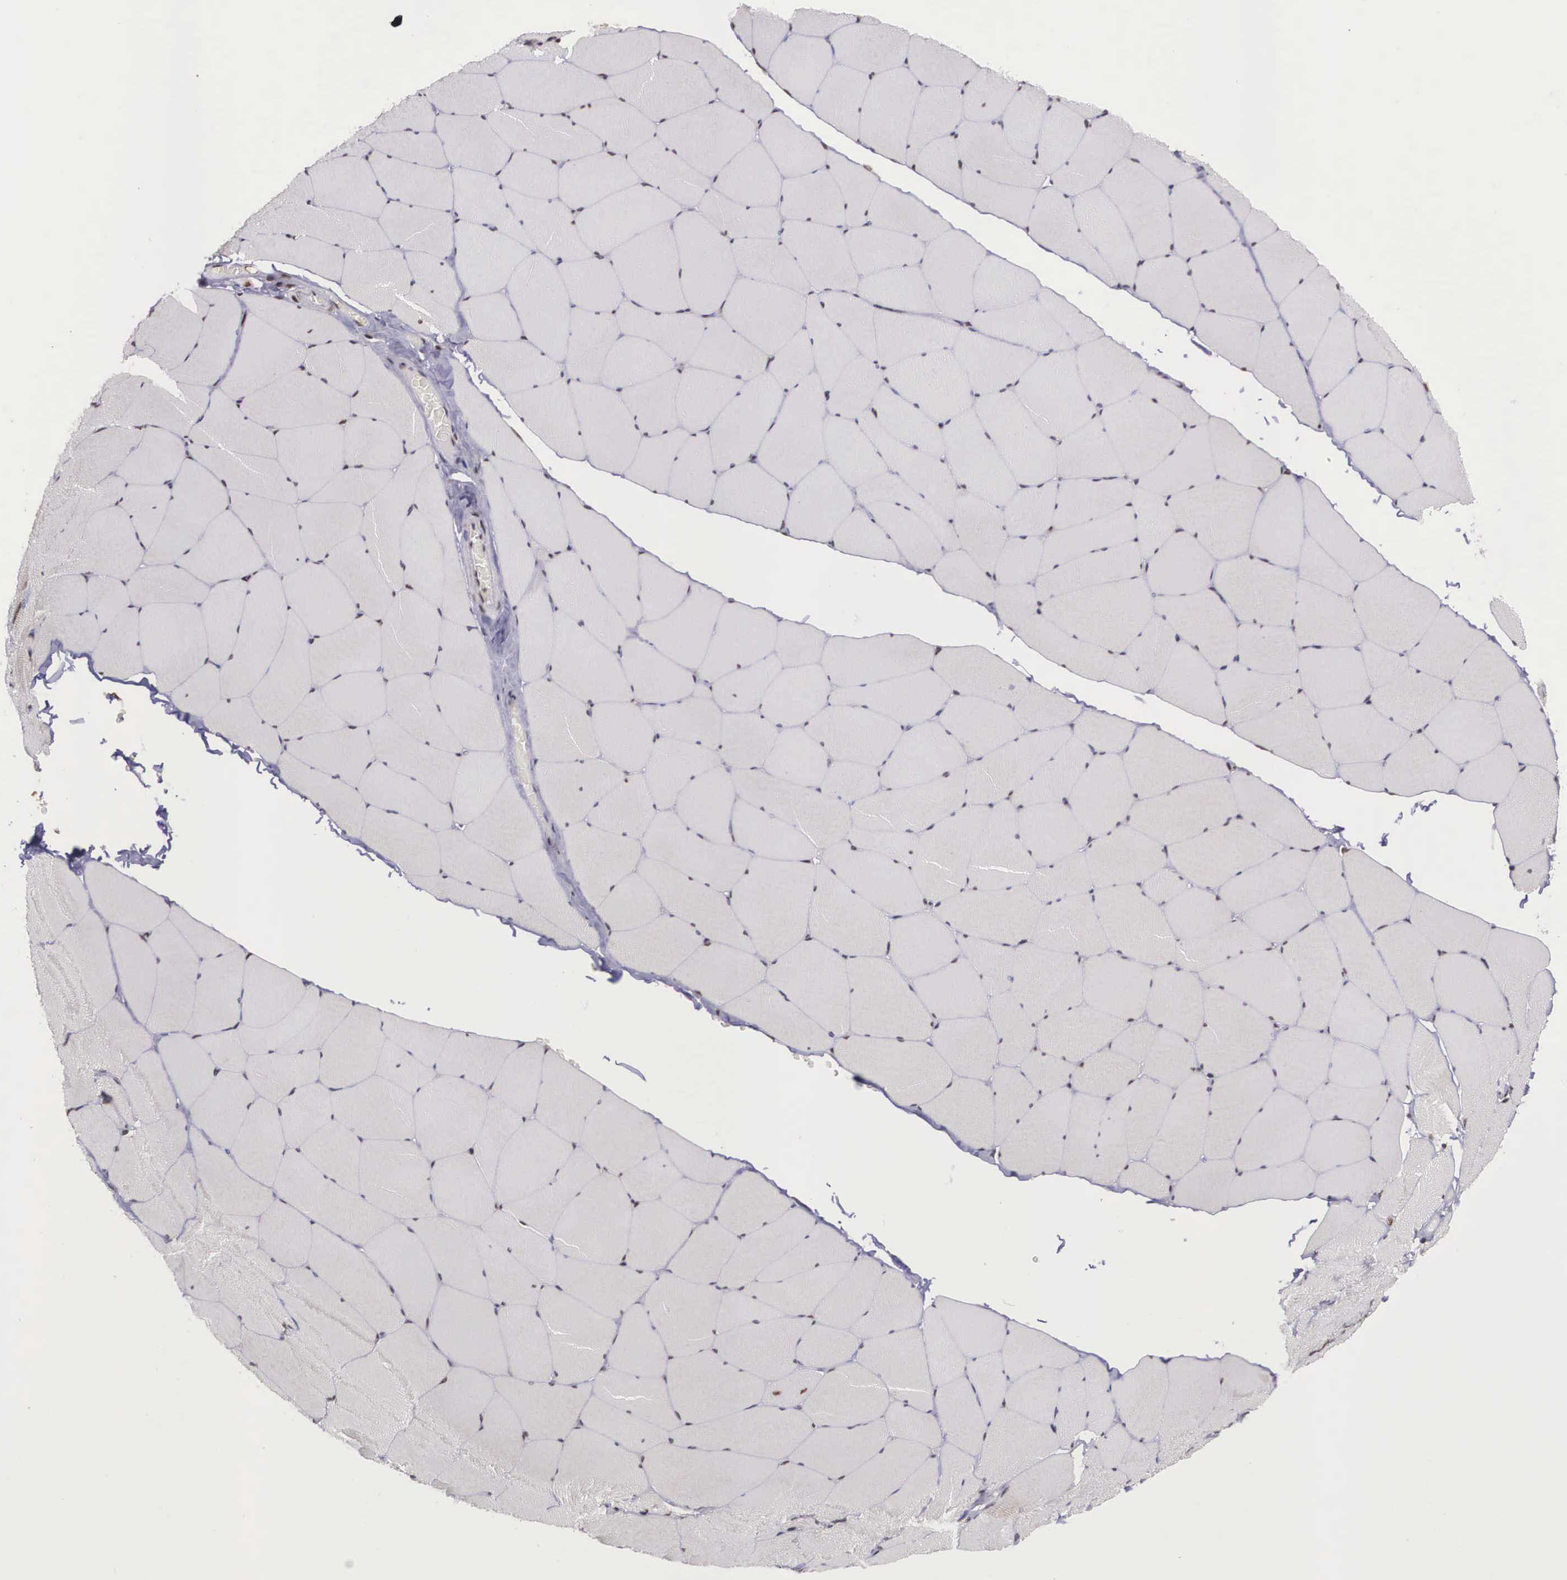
{"staining": {"intensity": "moderate", "quantity": "25%-75%", "location": "cytoplasmic/membranous,nuclear"}, "tissue": "skeletal muscle", "cell_type": "Myocytes", "image_type": "normal", "snomed": [{"axis": "morphology", "description": "Normal tissue, NOS"}, {"axis": "topography", "description": "Skeletal muscle"}, {"axis": "topography", "description": "Salivary gland"}], "caption": "IHC of unremarkable skeletal muscle demonstrates medium levels of moderate cytoplasmic/membranous,nuclear positivity in approximately 25%-75% of myocytes.", "gene": "POLR2F", "patient": {"sex": "male", "age": 62}}